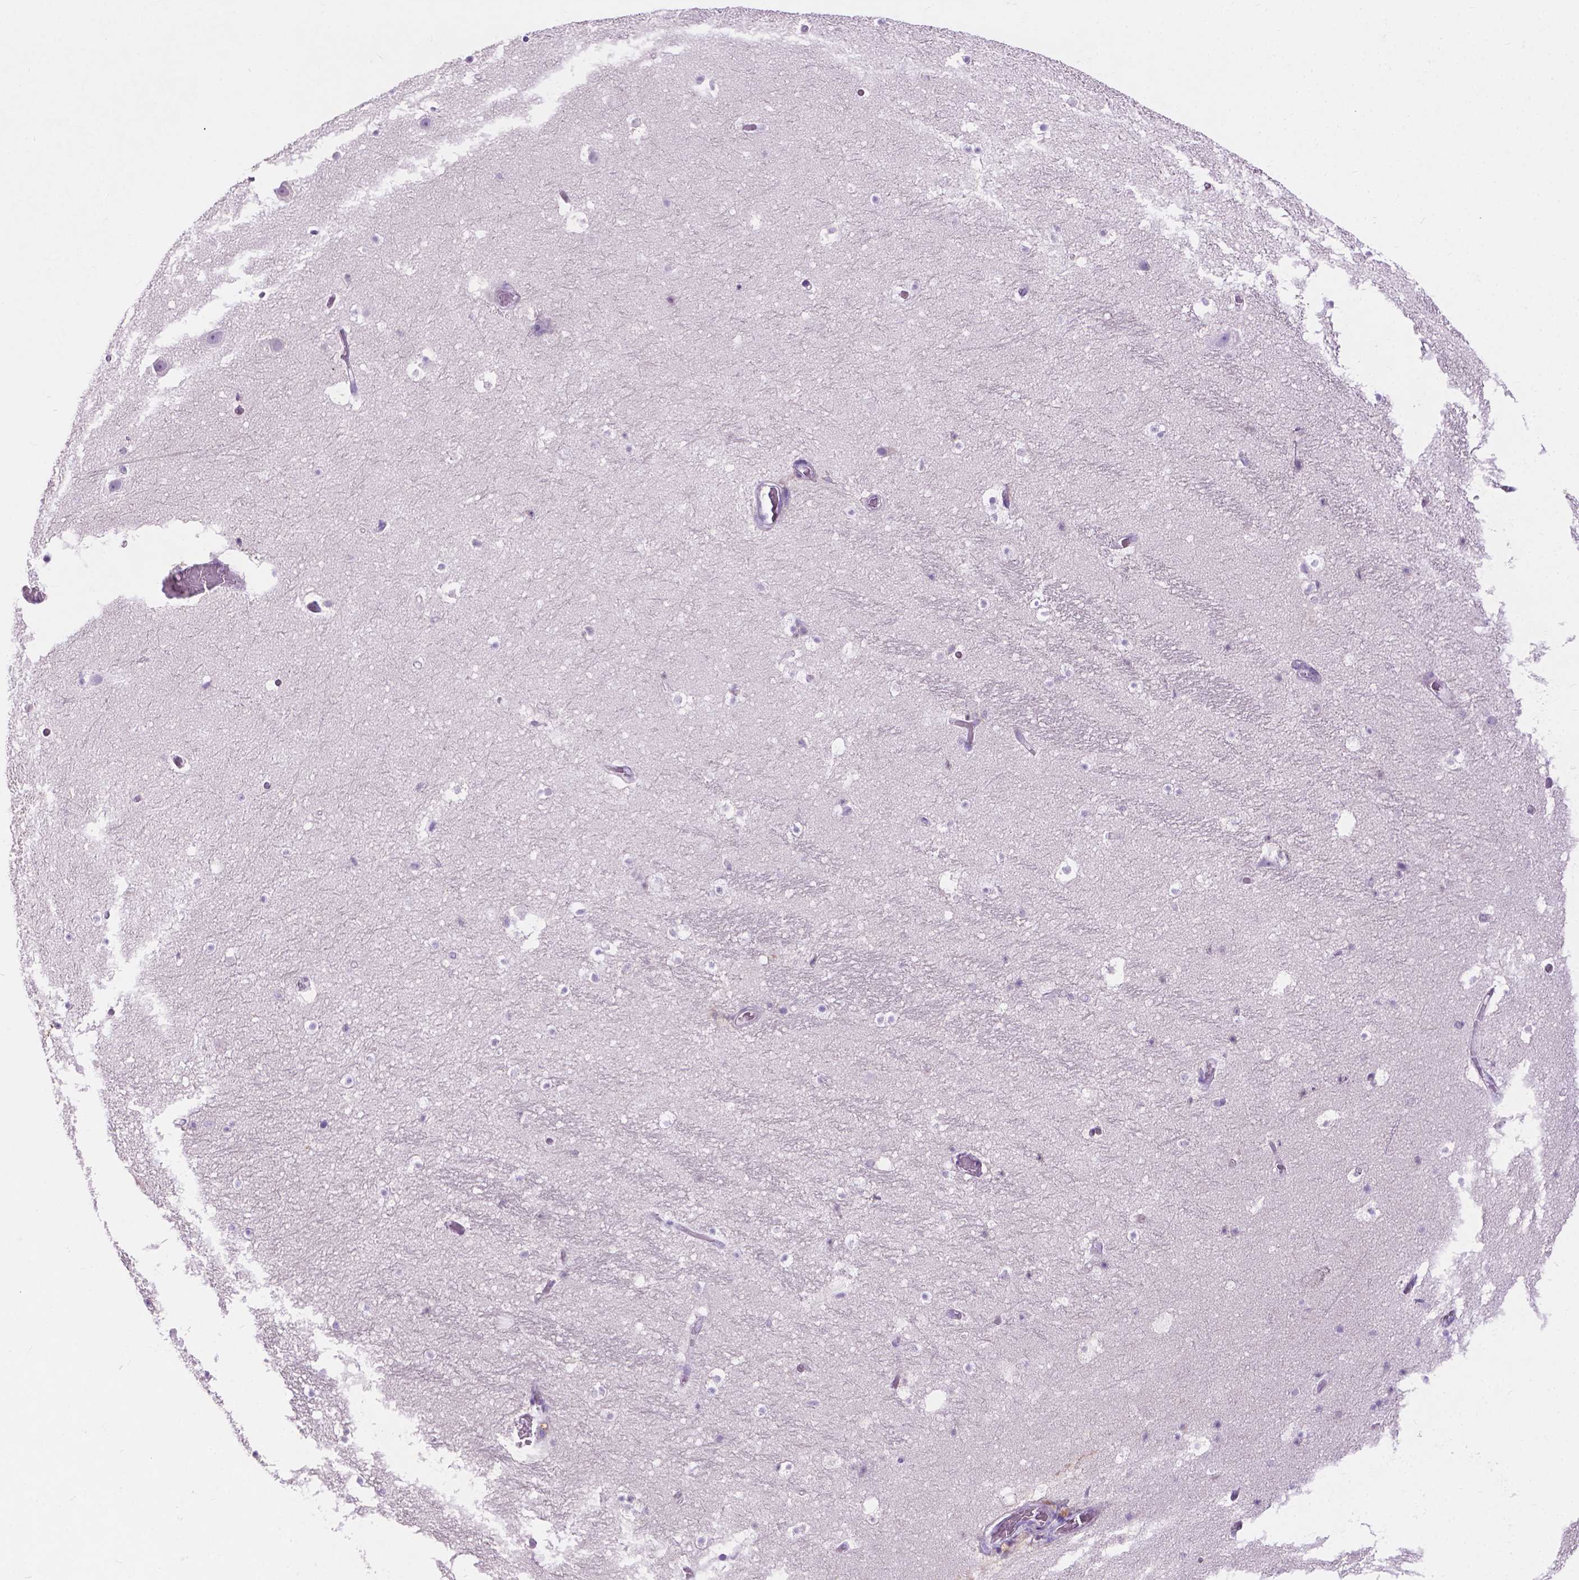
{"staining": {"intensity": "negative", "quantity": "none", "location": "none"}, "tissue": "hippocampus", "cell_type": "Glial cells", "image_type": "normal", "snomed": [{"axis": "morphology", "description": "Normal tissue, NOS"}, {"axis": "topography", "description": "Hippocampus"}], "caption": "Immunohistochemistry of unremarkable human hippocampus shows no staining in glial cells.", "gene": "NOXO1", "patient": {"sex": "male", "age": 26}}